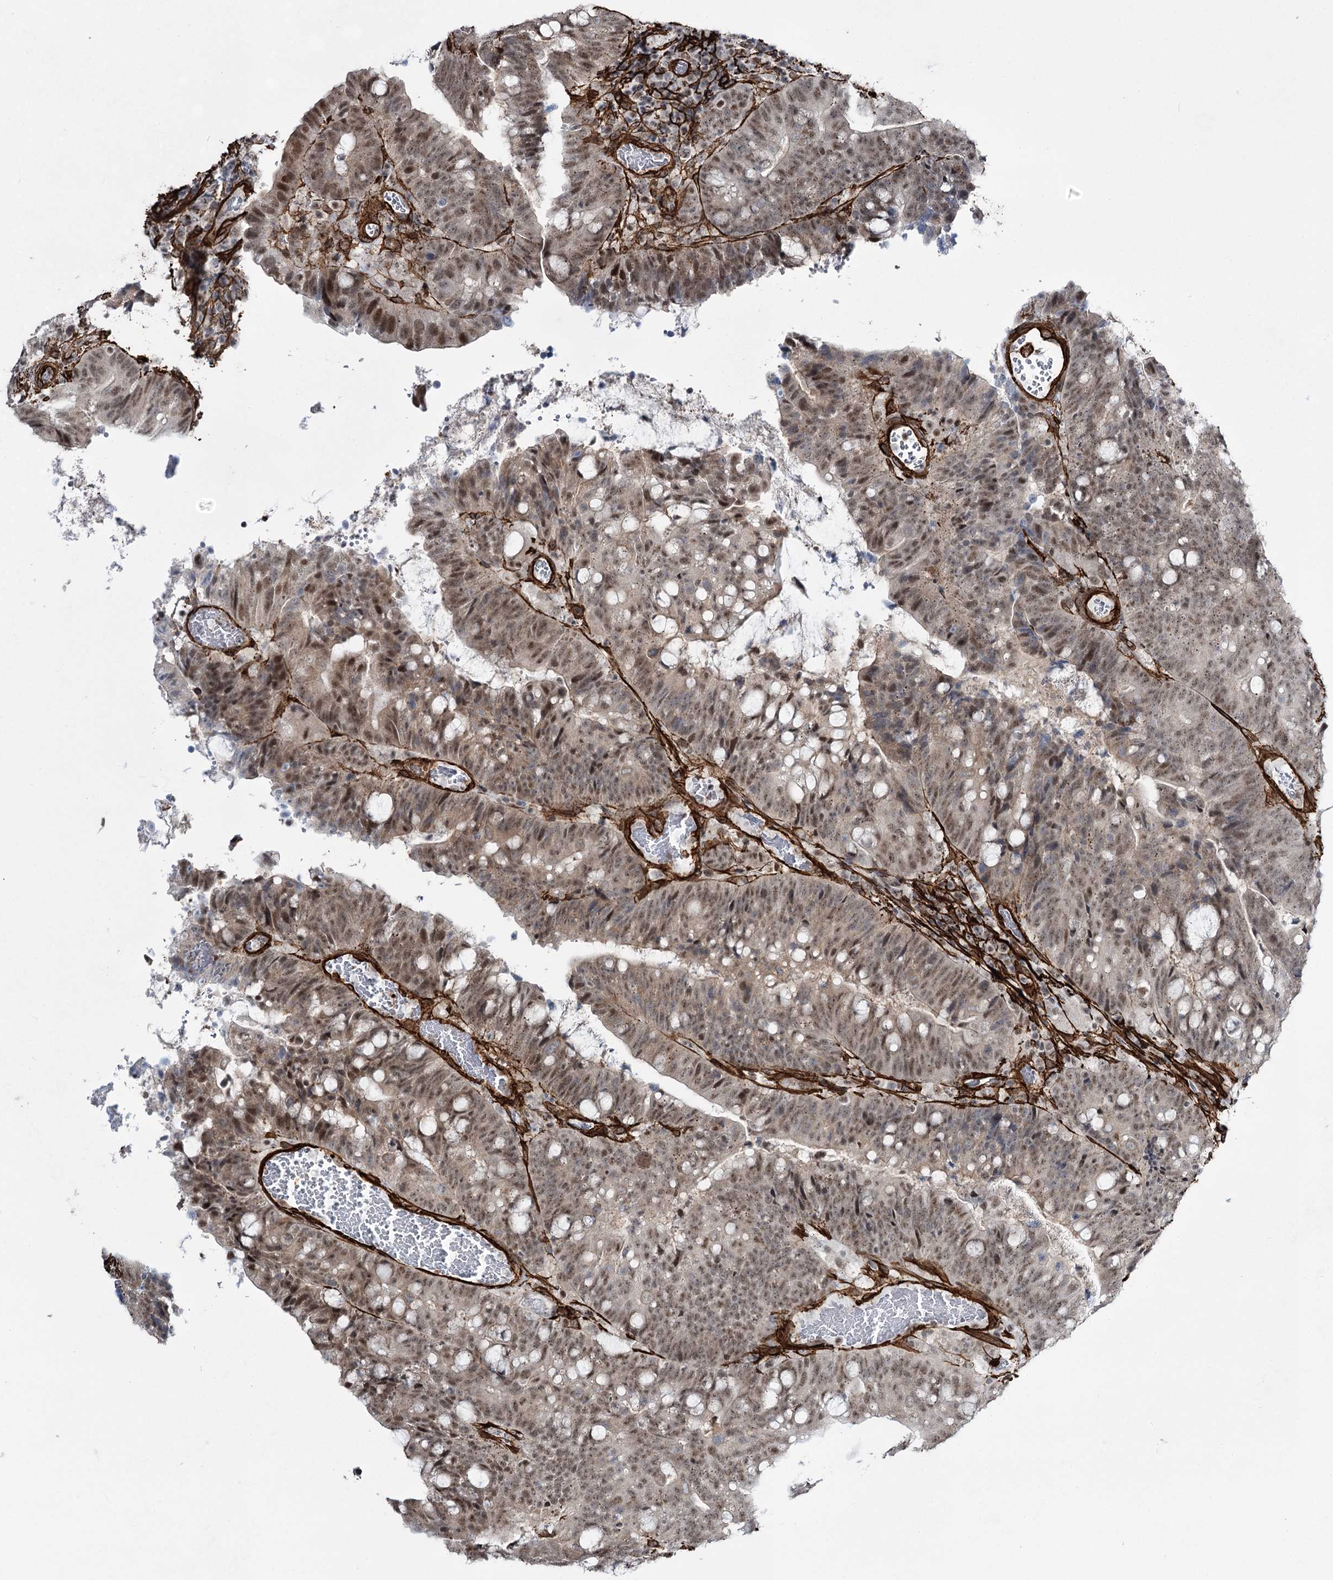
{"staining": {"intensity": "moderate", "quantity": ">75%", "location": "nuclear"}, "tissue": "colorectal cancer", "cell_type": "Tumor cells", "image_type": "cancer", "snomed": [{"axis": "morphology", "description": "Adenocarcinoma, NOS"}, {"axis": "topography", "description": "Colon"}], "caption": "Human adenocarcinoma (colorectal) stained for a protein (brown) displays moderate nuclear positive positivity in about >75% of tumor cells.", "gene": "CWF19L1", "patient": {"sex": "female", "age": 66}}